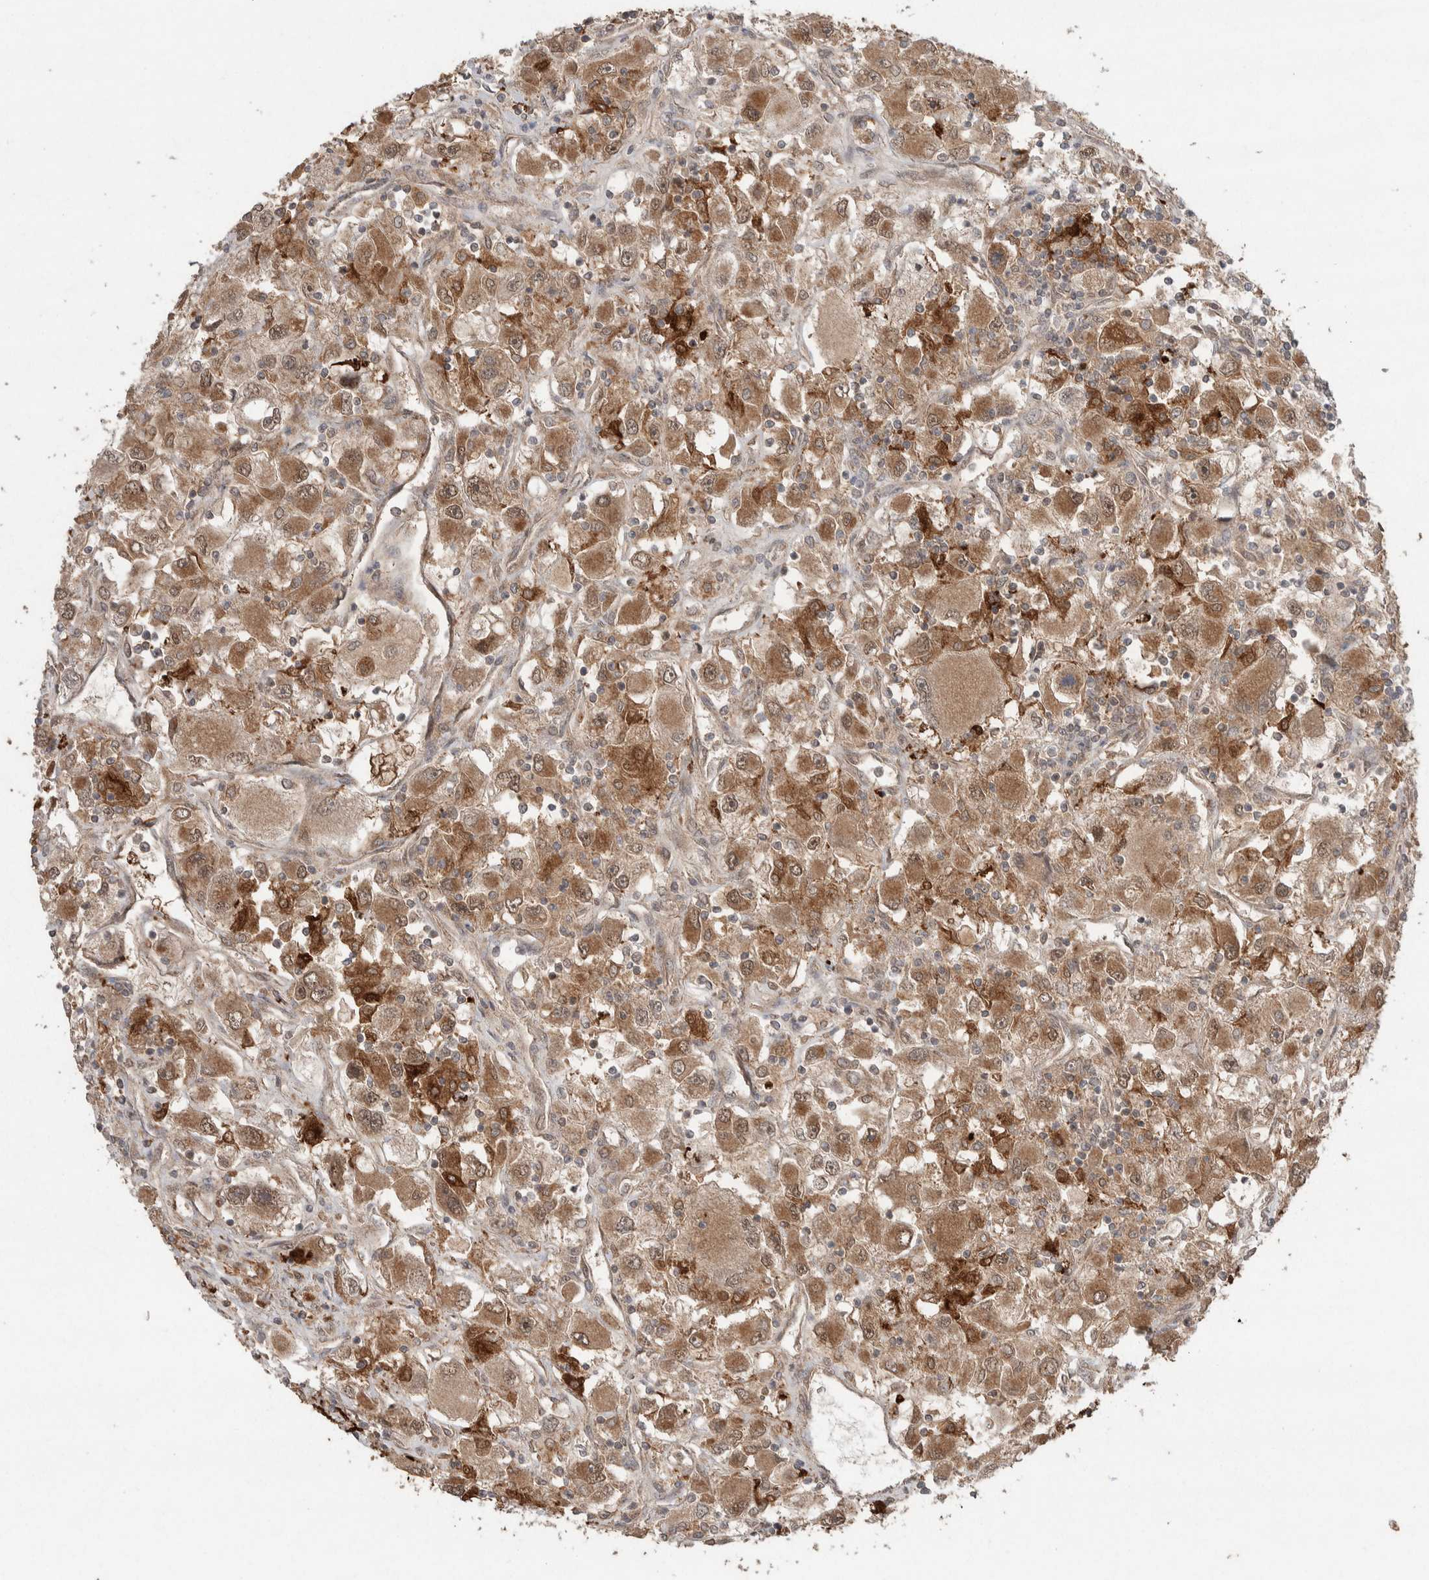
{"staining": {"intensity": "moderate", "quantity": ">75%", "location": "cytoplasmic/membranous,nuclear"}, "tissue": "renal cancer", "cell_type": "Tumor cells", "image_type": "cancer", "snomed": [{"axis": "morphology", "description": "Adenocarcinoma, NOS"}, {"axis": "topography", "description": "Kidney"}], "caption": "High-magnification brightfield microscopy of adenocarcinoma (renal) stained with DAB (3,3'-diaminobenzidine) (brown) and counterstained with hematoxylin (blue). tumor cells exhibit moderate cytoplasmic/membranous and nuclear staining is appreciated in about>75% of cells.", "gene": "KCNJ5", "patient": {"sex": "female", "age": 52}}